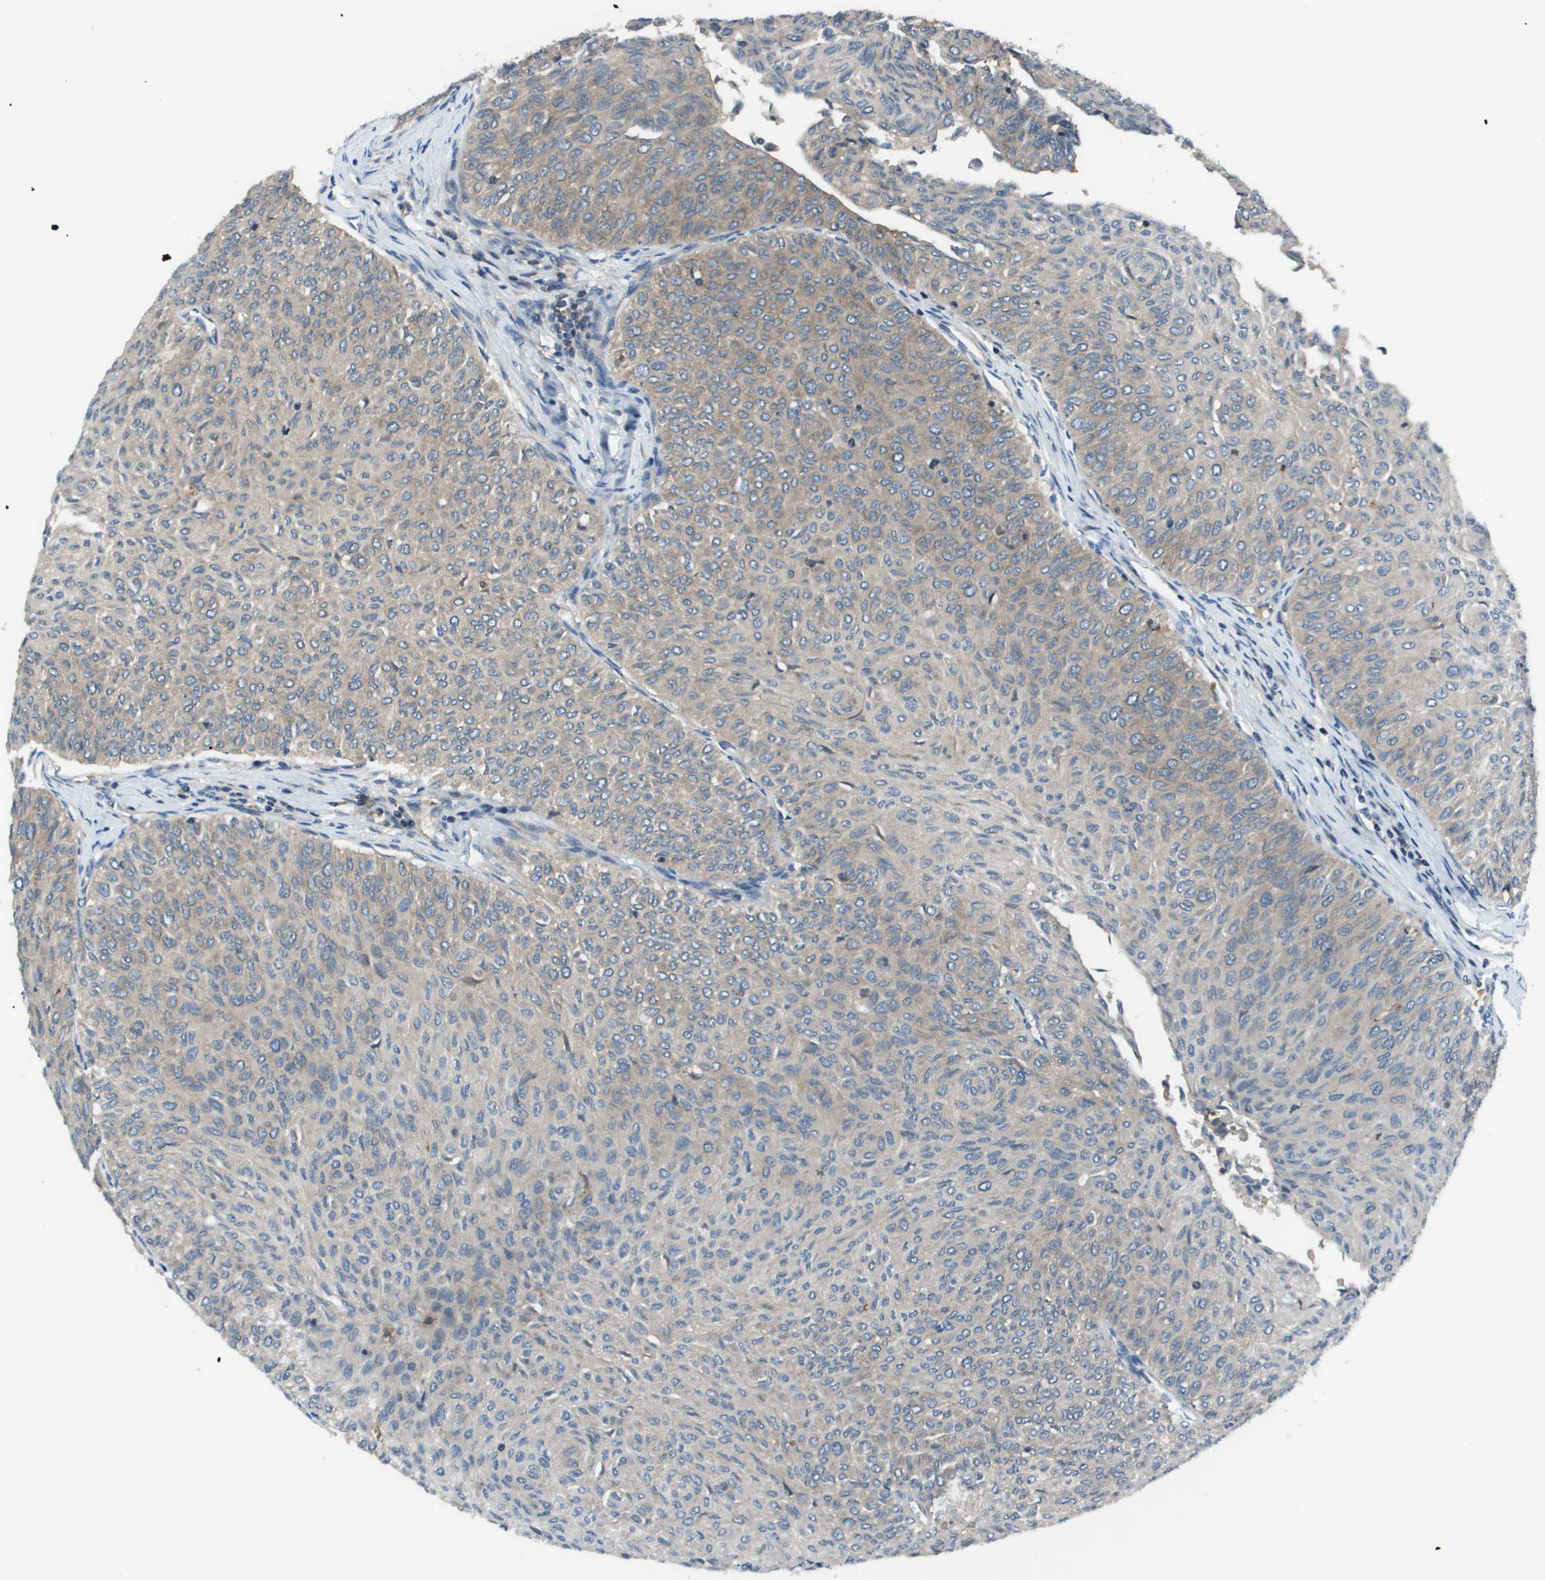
{"staining": {"intensity": "weak", "quantity": "25%-75%", "location": "cytoplasmic/membranous"}, "tissue": "urothelial cancer", "cell_type": "Tumor cells", "image_type": "cancer", "snomed": [{"axis": "morphology", "description": "Urothelial carcinoma, Low grade"}, {"axis": "topography", "description": "Urinary bladder"}], "caption": "Weak cytoplasmic/membranous protein expression is identified in about 25%-75% of tumor cells in urothelial cancer.", "gene": "EIF3B", "patient": {"sex": "male", "age": 78}}